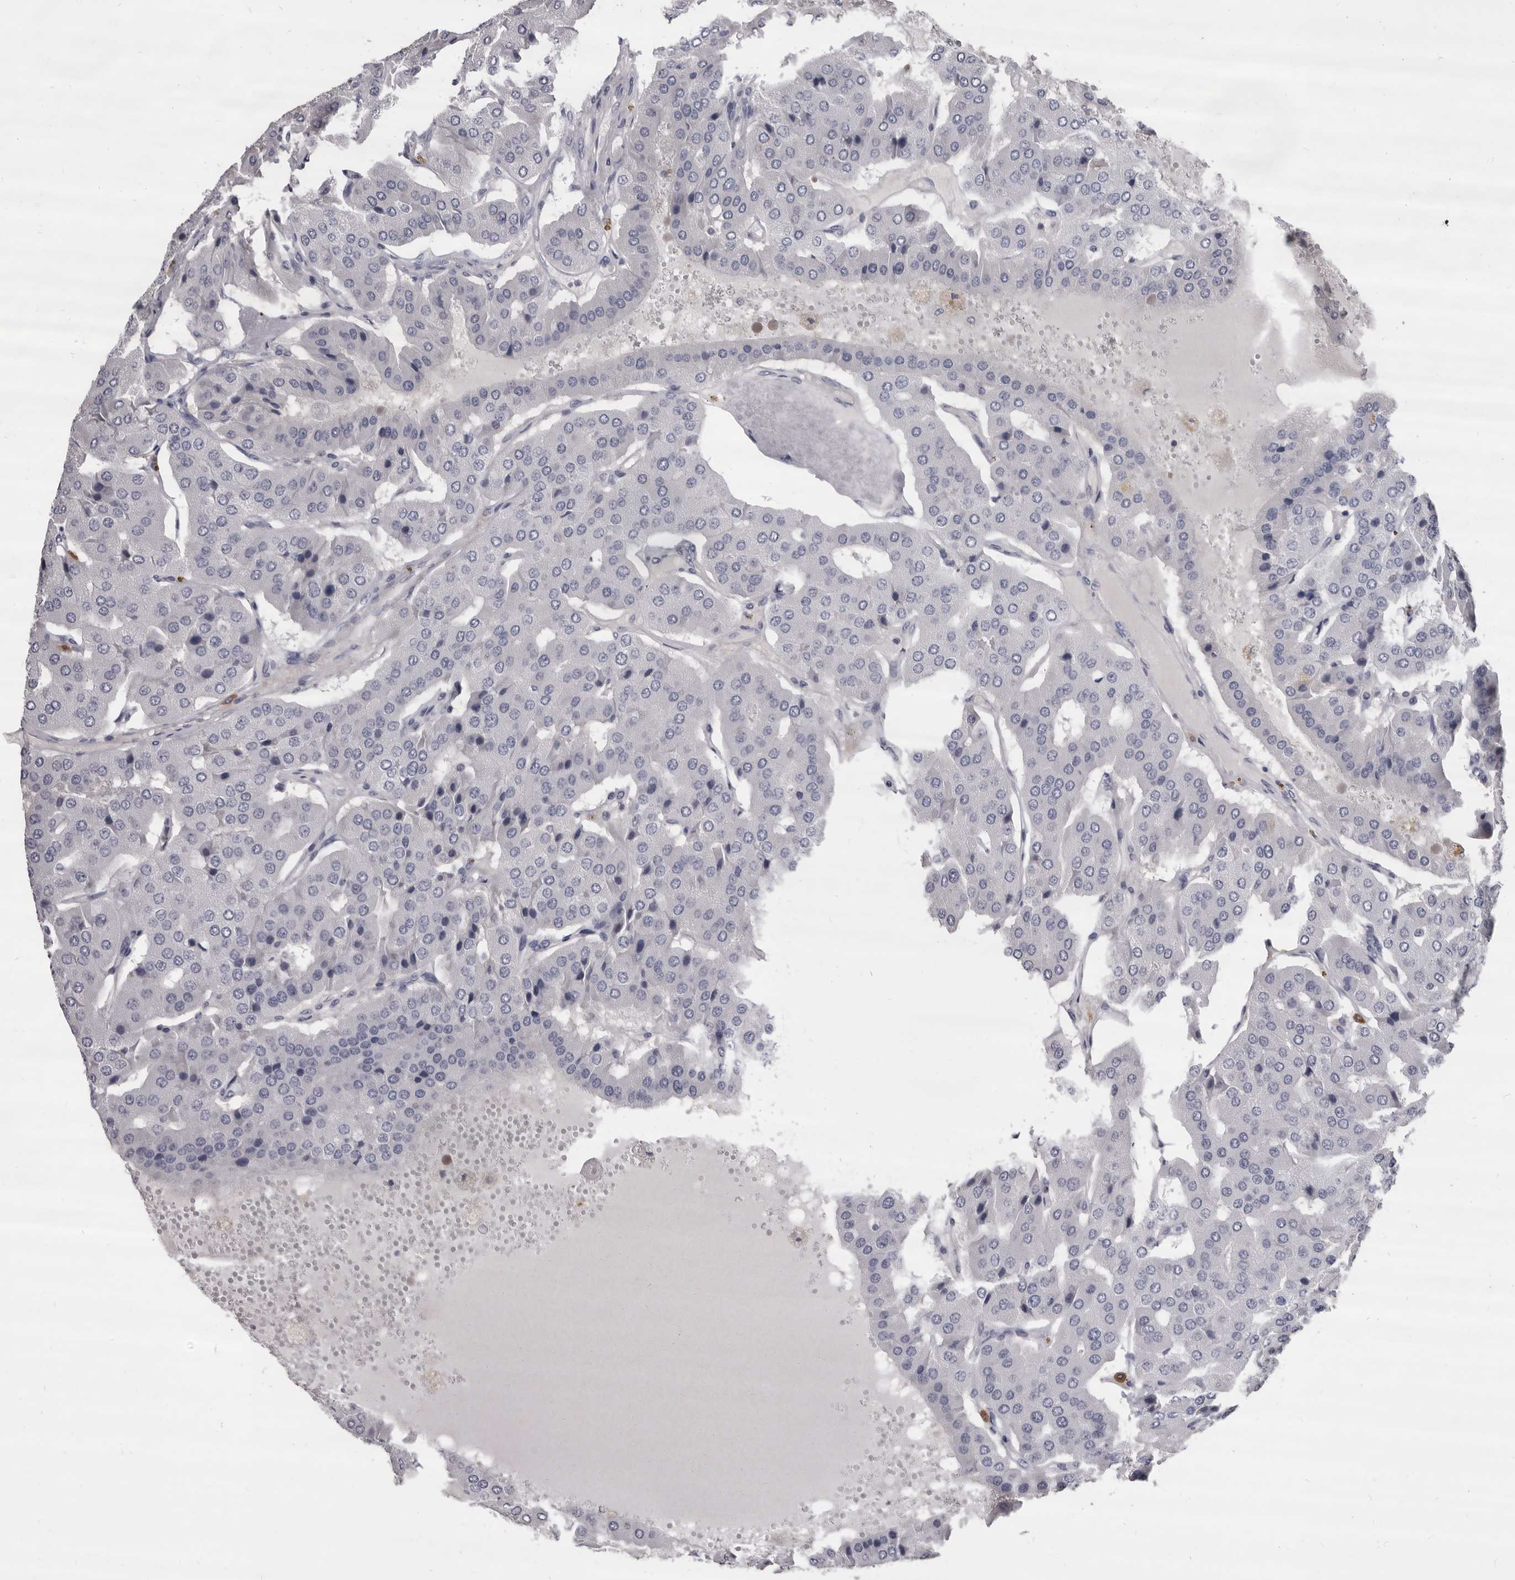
{"staining": {"intensity": "negative", "quantity": "none", "location": "none"}, "tissue": "parathyroid gland", "cell_type": "Glandular cells", "image_type": "normal", "snomed": [{"axis": "morphology", "description": "Normal tissue, NOS"}, {"axis": "morphology", "description": "Adenoma, NOS"}, {"axis": "topography", "description": "Parathyroid gland"}], "caption": "Photomicrograph shows no protein positivity in glandular cells of unremarkable parathyroid gland.", "gene": "GZMH", "patient": {"sex": "female", "age": 86}}